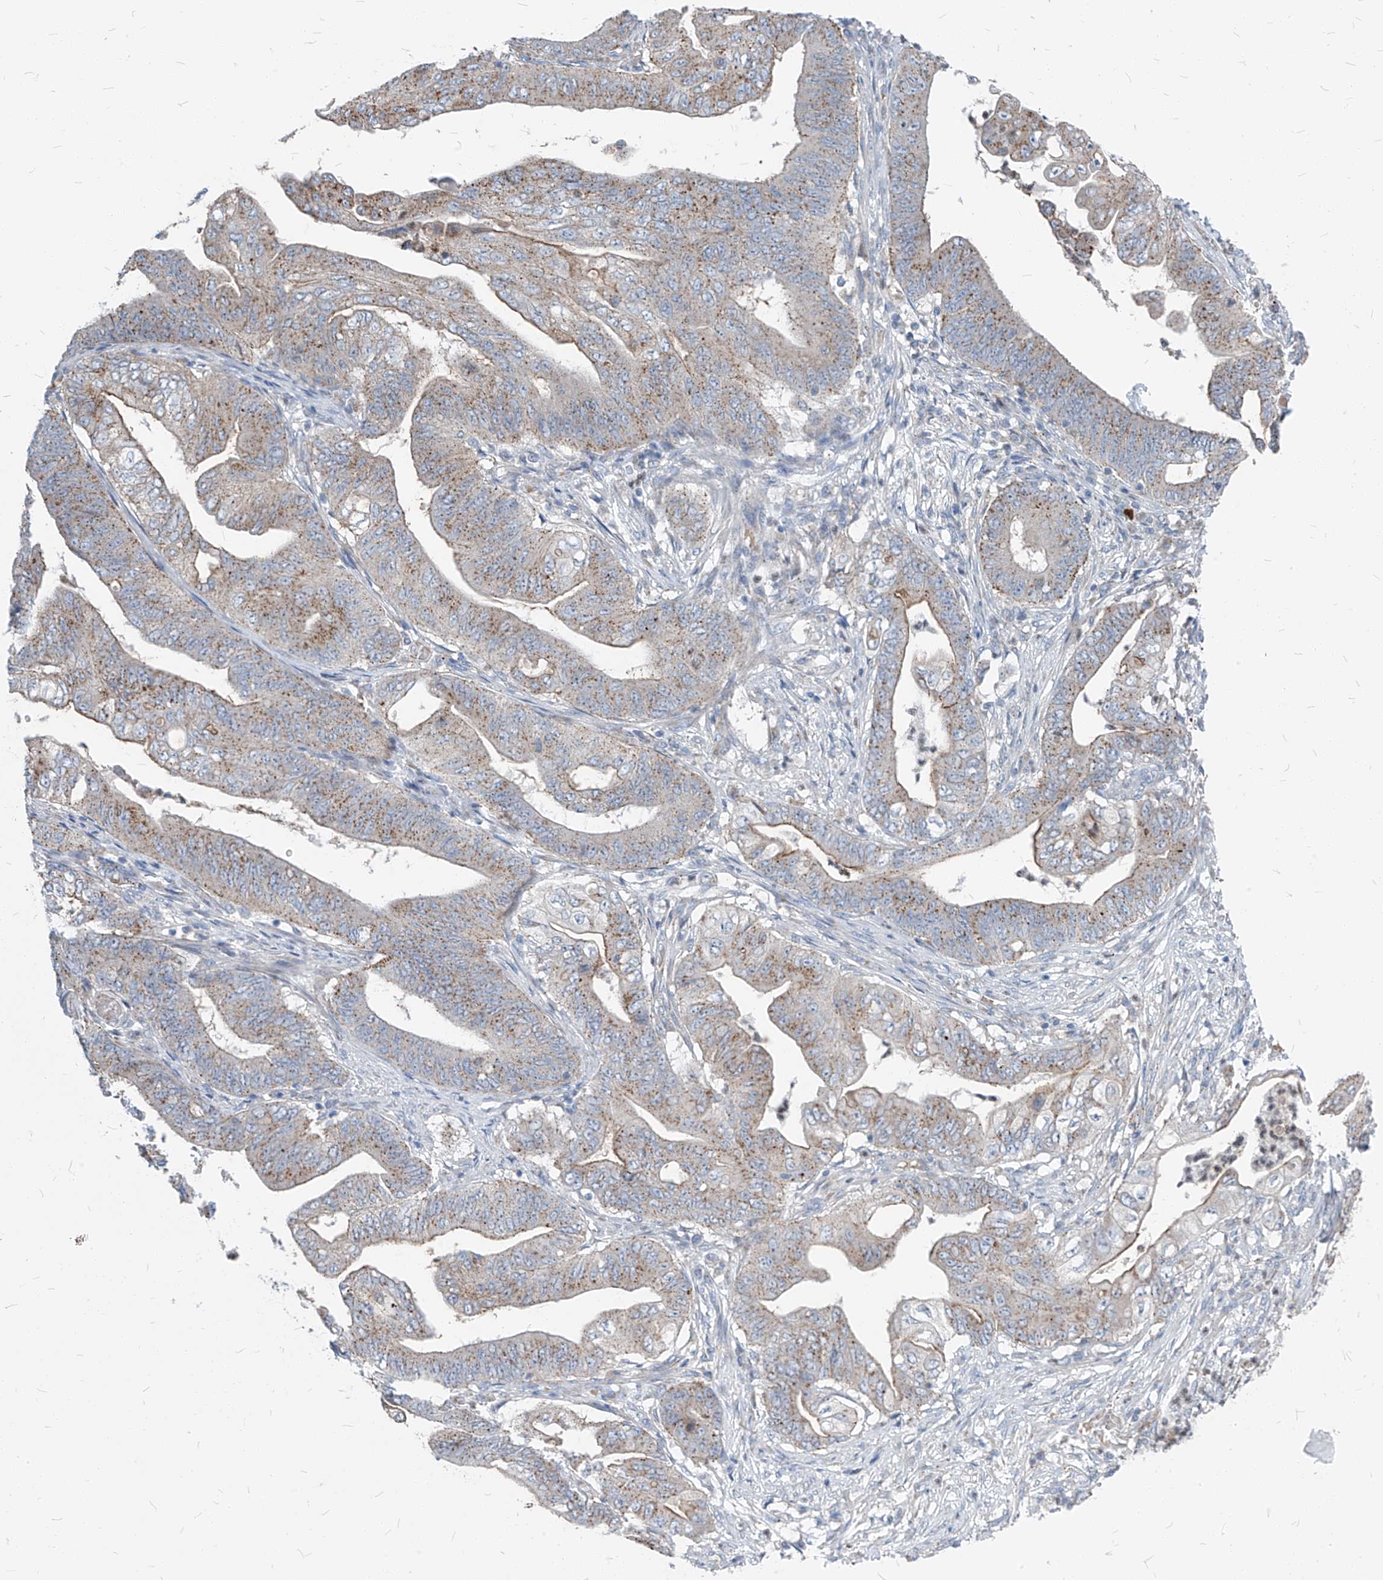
{"staining": {"intensity": "moderate", "quantity": ">75%", "location": "cytoplasmic/membranous"}, "tissue": "stomach cancer", "cell_type": "Tumor cells", "image_type": "cancer", "snomed": [{"axis": "morphology", "description": "Adenocarcinoma, NOS"}, {"axis": "topography", "description": "Stomach"}], "caption": "Immunohistochemical staining of adenocarcinoma (stomach) shows moderate cytoplasmic/membranous protein staining in about >75% of tumor cells. Ihc stains the protein in brown and the nuclei are stained blue.", "gene": "CHMP2B", "patient": {"sex": "female", "age": 73}}